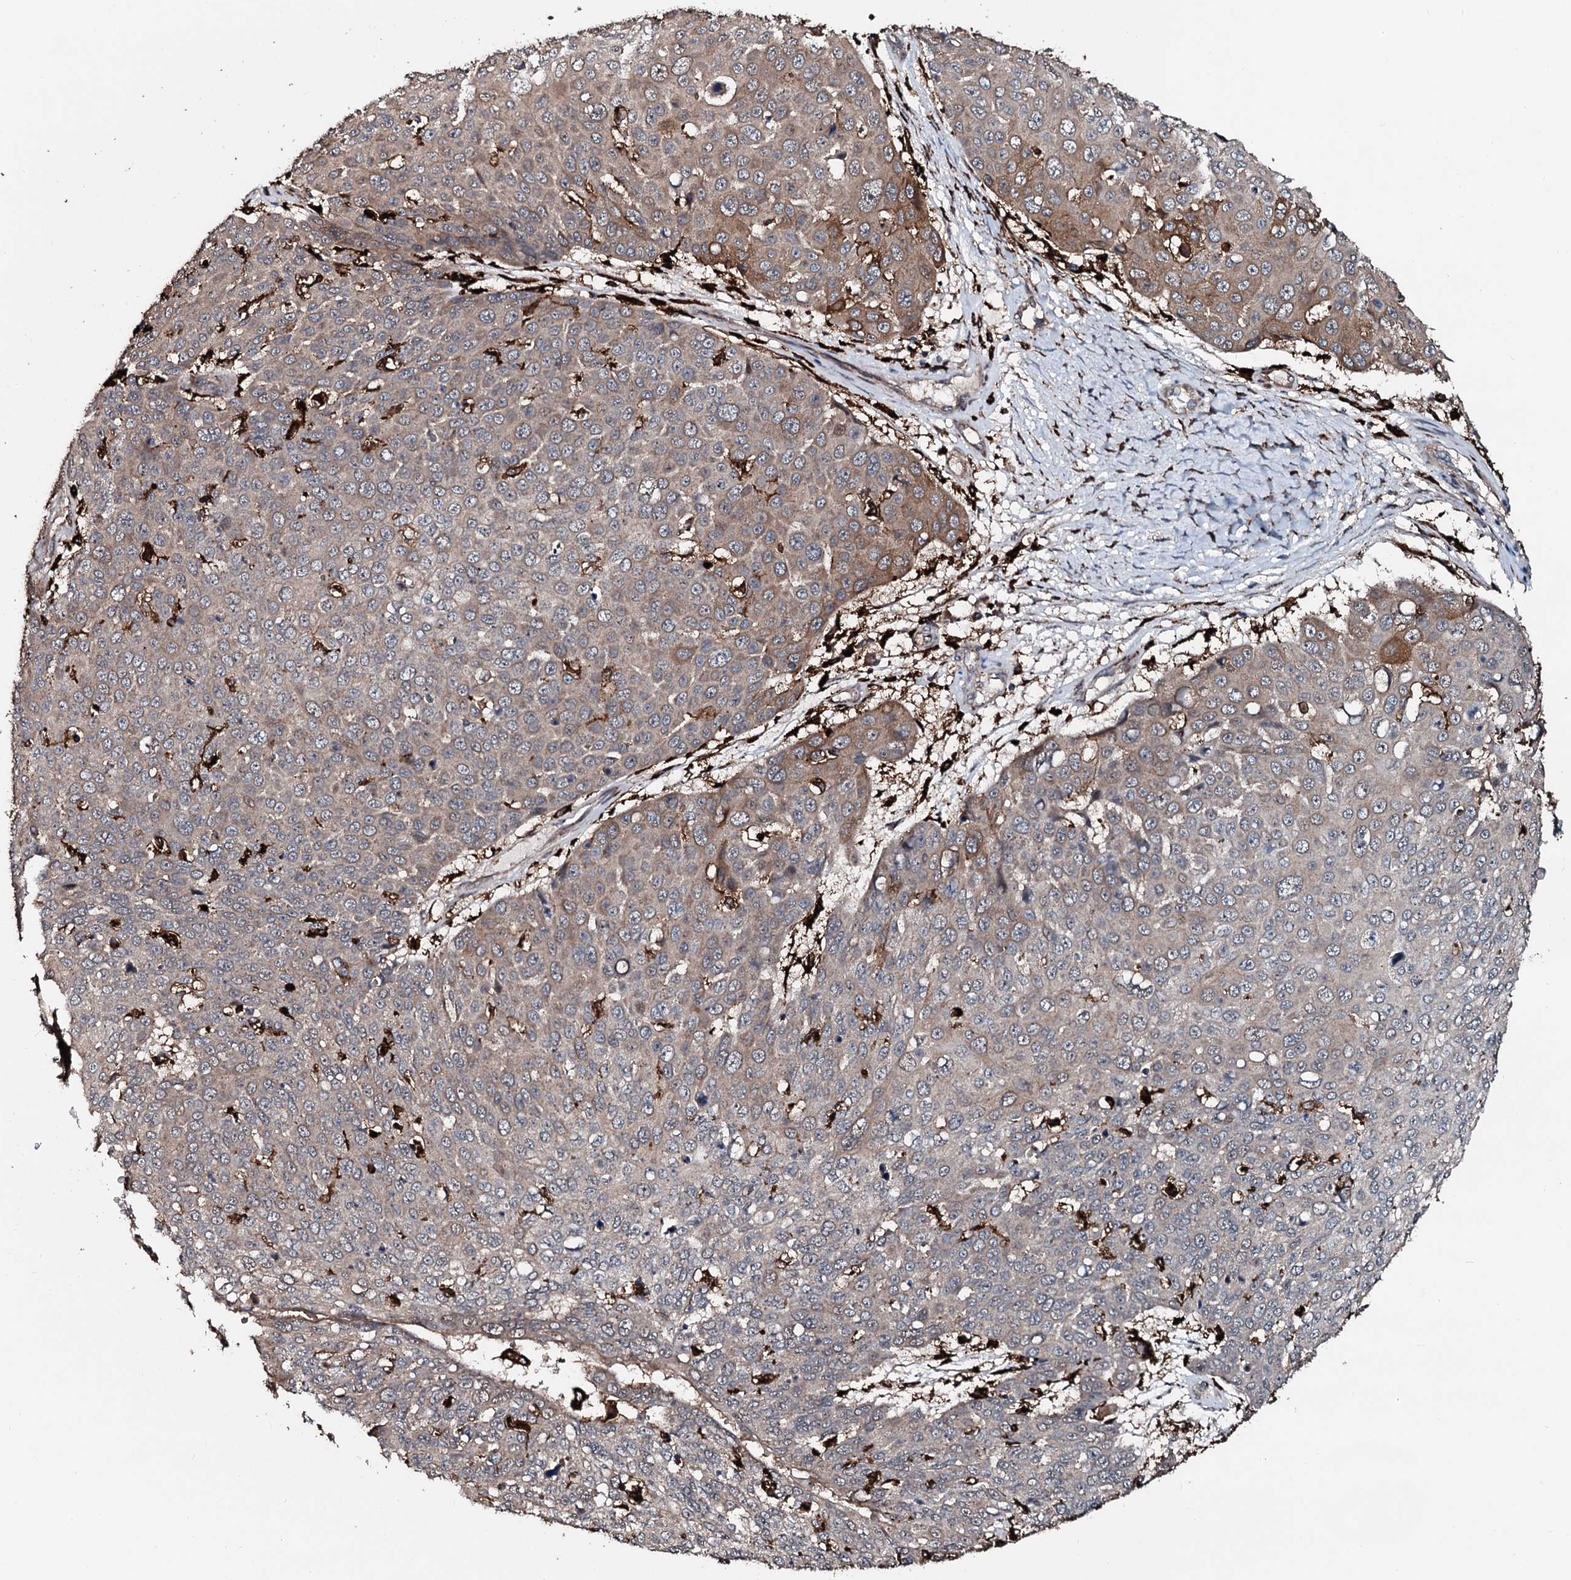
{"staining": {"intensity": "moderate", "quantity": "<25%", "location": "cytoplasmic/membranous"}, "tissue": "skin cancer", "cell_type": "Tumor cells", "image_type": "cancer", "snomed": [{"axis": "morphology", "description": "Squamous cell carcinoma, NOS"}, {"axis": "topography", "description": "Skin"}], "caption": "This histopathology image exhibits immunohistochemistry staining of human skin cancer, with low moderate cytoplasmic/membranous positivity in approximately <25% of tumor cells.", "gene": "TPGS2", "patient": {"sex": "male", "age": 71}}